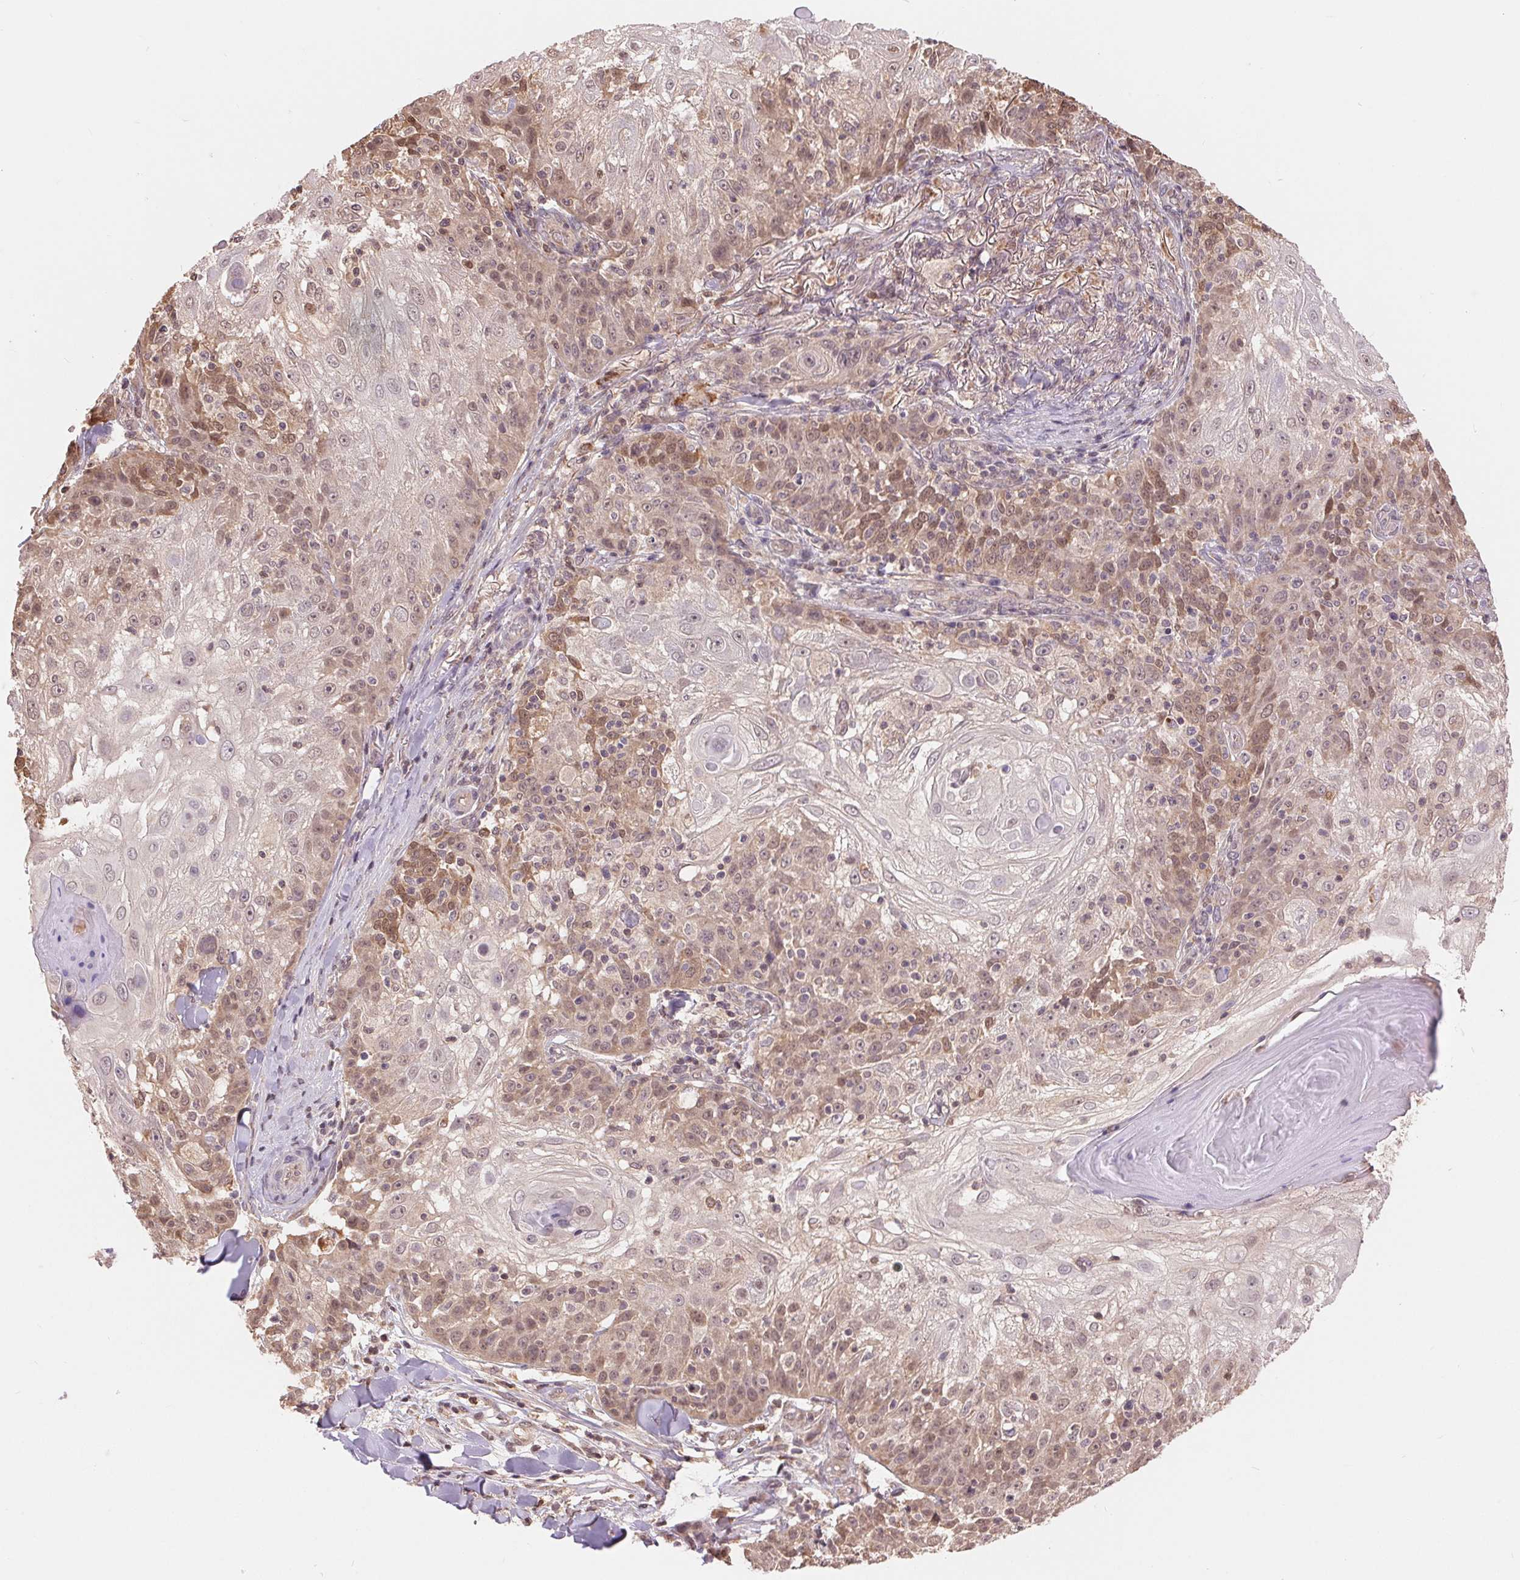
{"staining": {"intensity": "moderate", "quantity": "25%-75%", "location": "cytoplasmic/membranous,nuclear"}, "tissue": "skin cancer", "cell_type": "Tumor cells", "image_type": "cancer", "snomed": [{"axis": "morphology", "description": "Normal tissue, NOS"}, {"axis": "morphology", "description": "Squamous cell carcinoma, NOS"}, {"axis": "topography", "description": "Skin"}], "caption": "Squamous cell carcinoma (skin) tissue exhibits moderate cytoplasmic/membranous and nuclear positivity in approximately 25%-75% of tumor cells, visualized by immunohistochemistry.", "gene": "TMEM273", "patient": {"sex": "female", "age": 83}}